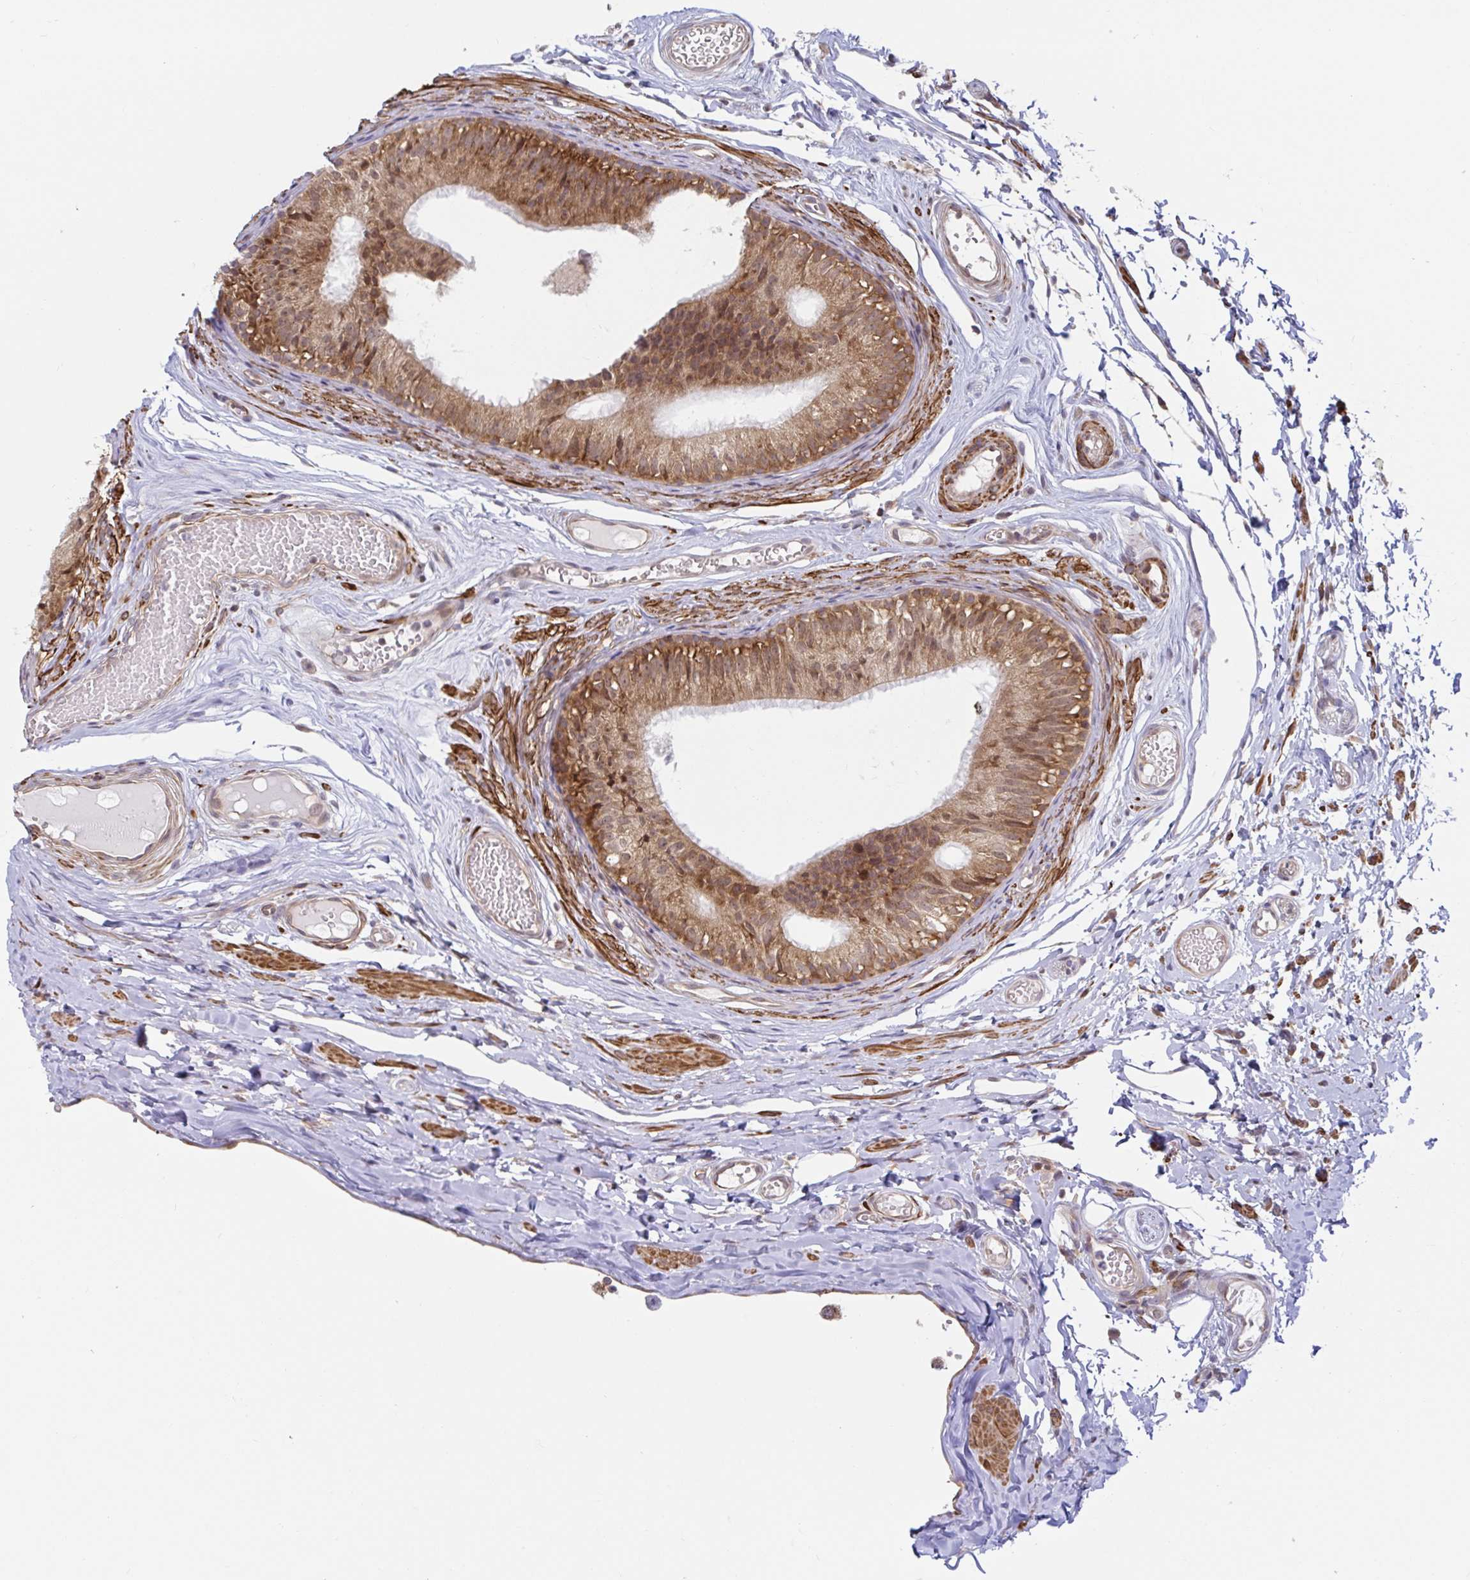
{"staining": {"intensity": "weak", "quantity": ">75%", "location": "cytoplasmic/membranous"}, "tissue": "epididymis", "cell_type": "Glandular cells", "image_type": "normal", "snomed": [{"axis": "morphology", "description": "Normal tissue, NOS"}, {"axis": "morphology", "description": "Seminoma, NOS"}, {"axis": "topography", "description": "Testis"}, {"axis": "topography", "description": "Epididymis"}], "caption": "Protein staining of unremarkable epididymis exhibits weak cytoplasmic/membranous expression in approximately >75% of glandular cells. (brown staining indicates protein expression, while blue staining denotes nuclei).", "gene": "LARP1", "patient": {"sex": "male", "age": 34}}